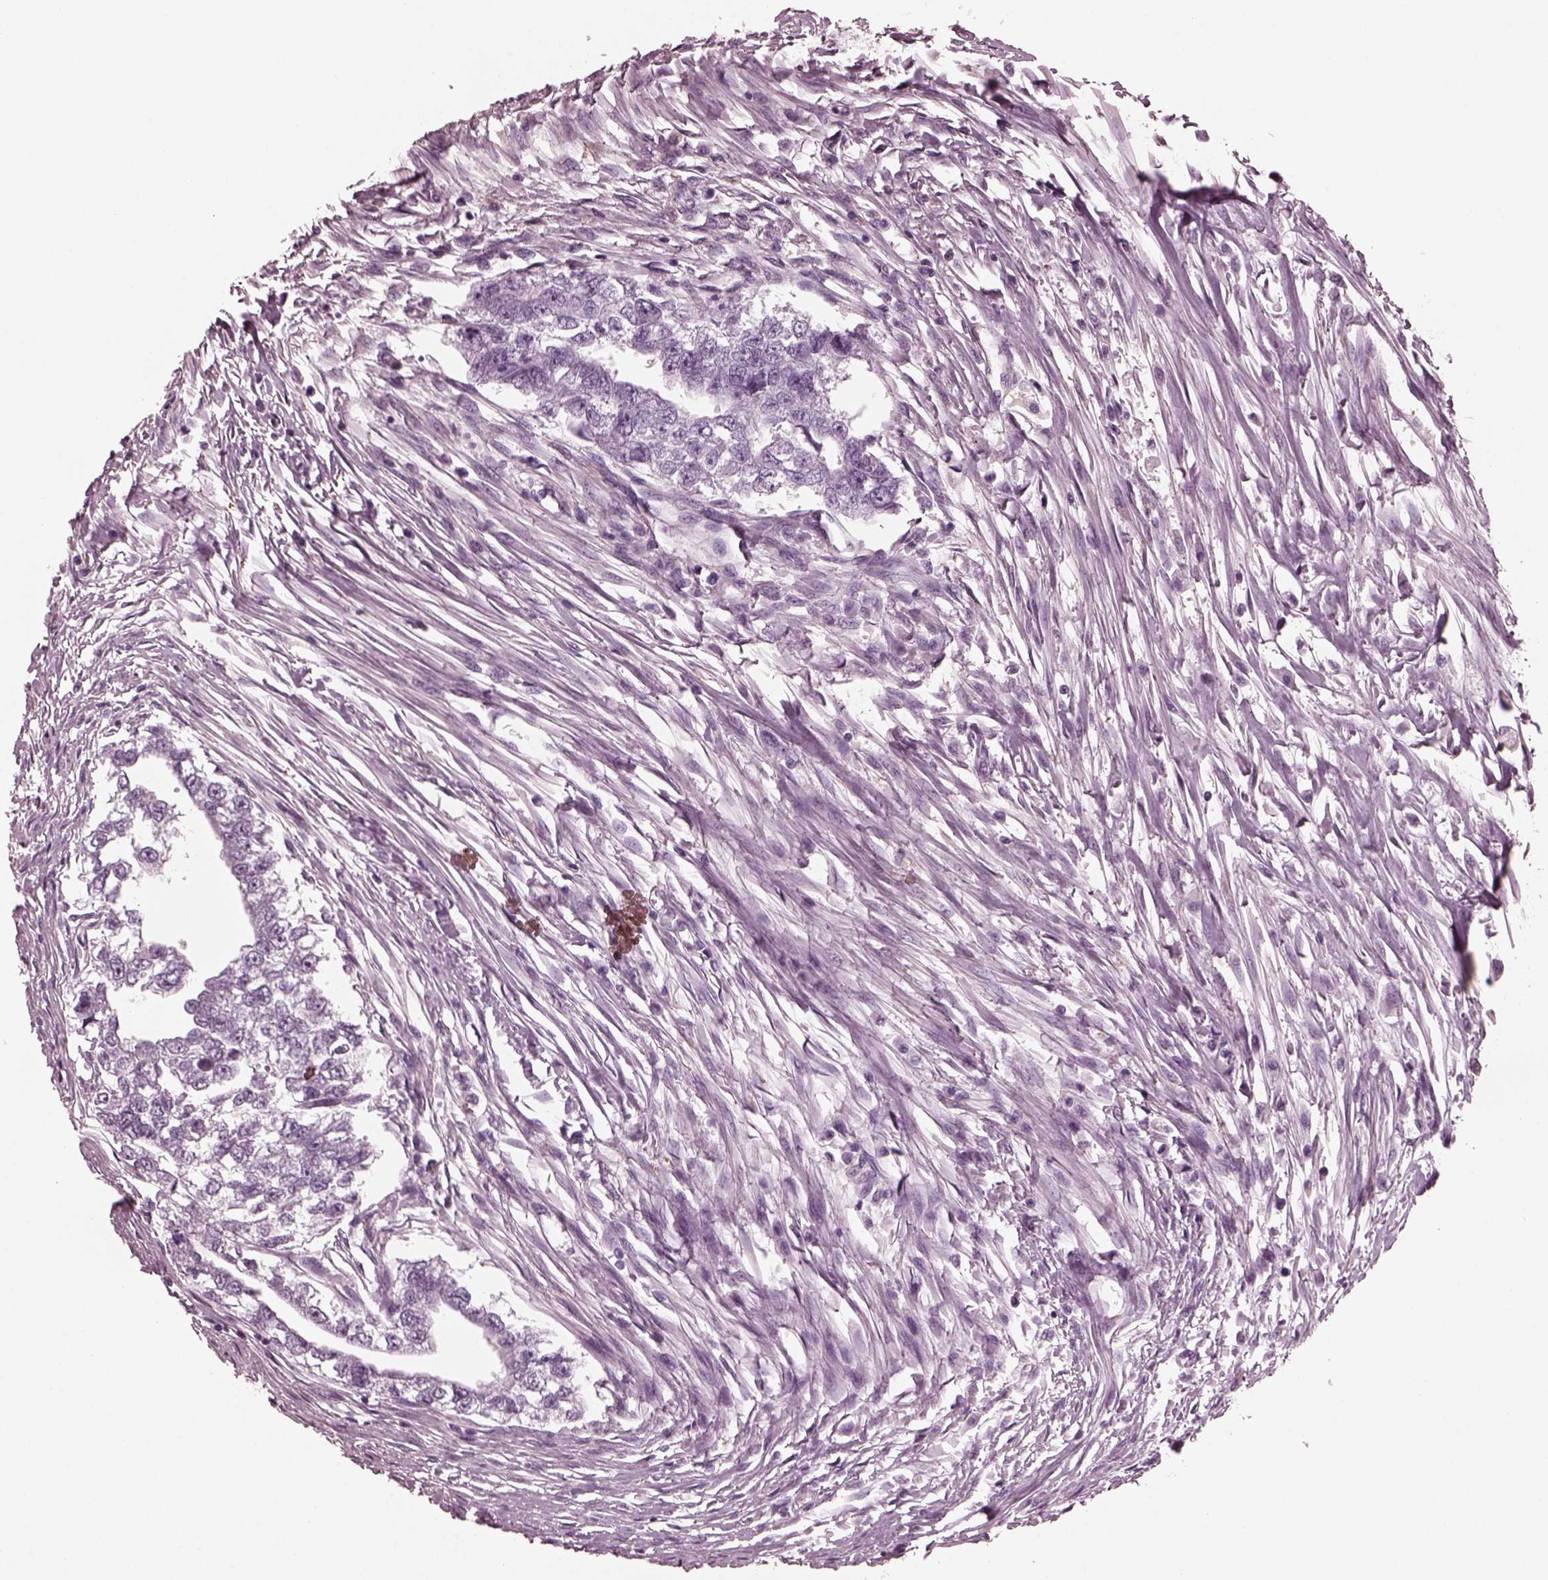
{"staining": {"intensity": "negative", "quantity": "none", "location": "none"}, "tissue": "testis cancer", "cell_type": "Tumor cells", "image_type": "cancer", "snomed": [{"axis": "morphology", "description": "Carcinoma, Embryonal, NOS"}, {"axis": "morphology", "description": "Teratoma, malignant, NOS"}, {"axis": "topography", "description": "Testis"}], "caption": "Immunohistochemical staining of human testis embryonal carcinoma exhibits no significant positivity in tumor cells.", "gene": "CGA", "patient": {"sex": "male", "age": 44}}